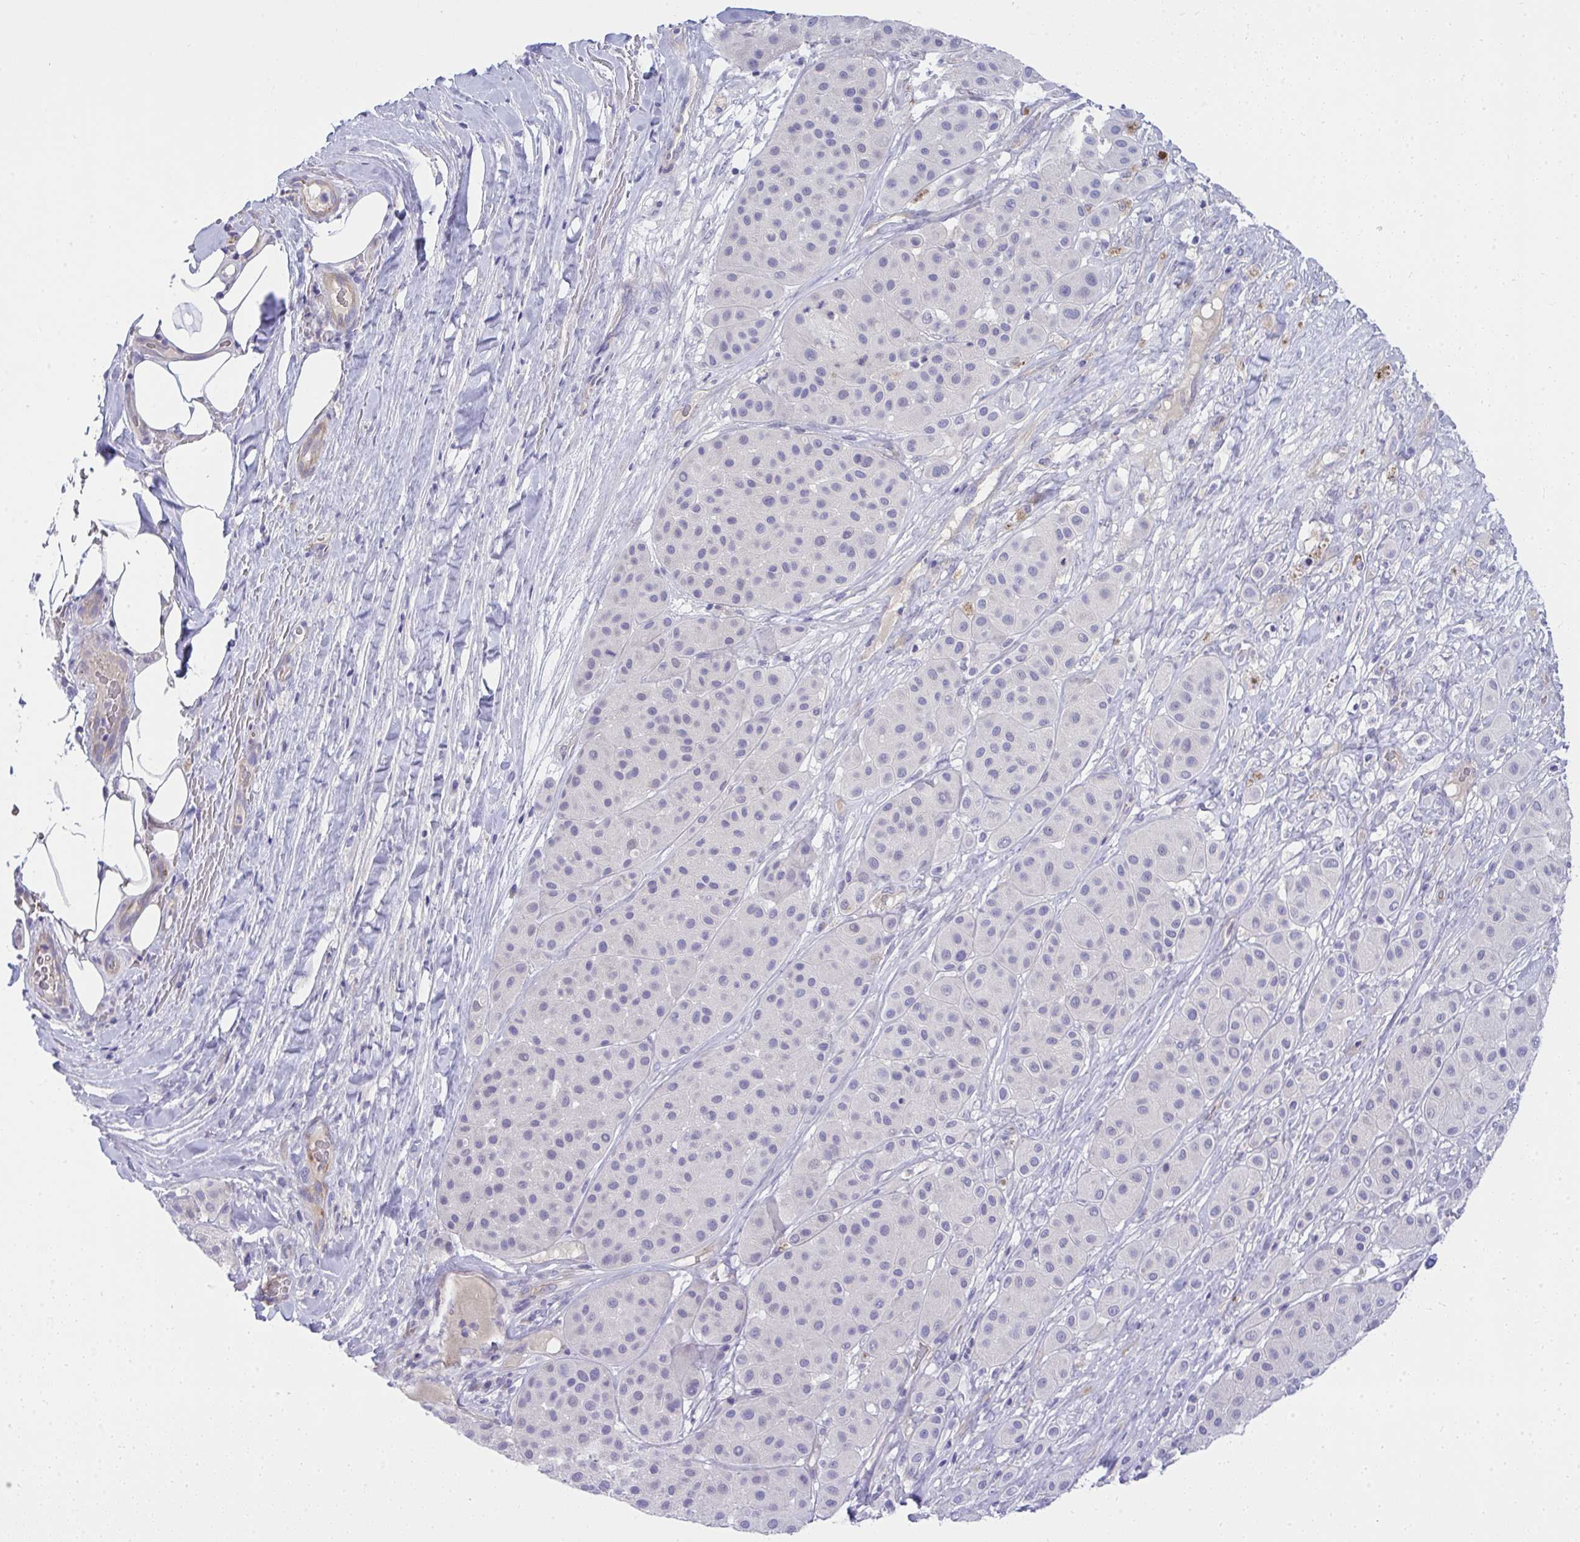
{"staining": {"intensity": "negative", "quantity": "none", "location": "none"}, "tissue": "melanoma", "cell_type": "Tumor cells", "image_type": "cancer", "snomed": [{"axis": "morphology", "description": "Malignant melanoma, Metastatic site"}, {"axis": "topography", "description": "Smooth muscle"}], "caption": "Immunohistochemical staining of human malignant melanoma (metastatic site) exhibits no significant staining in tumor cells.", "gene": "LRRC36", "patient": {"sex": "male", "age": 41}}